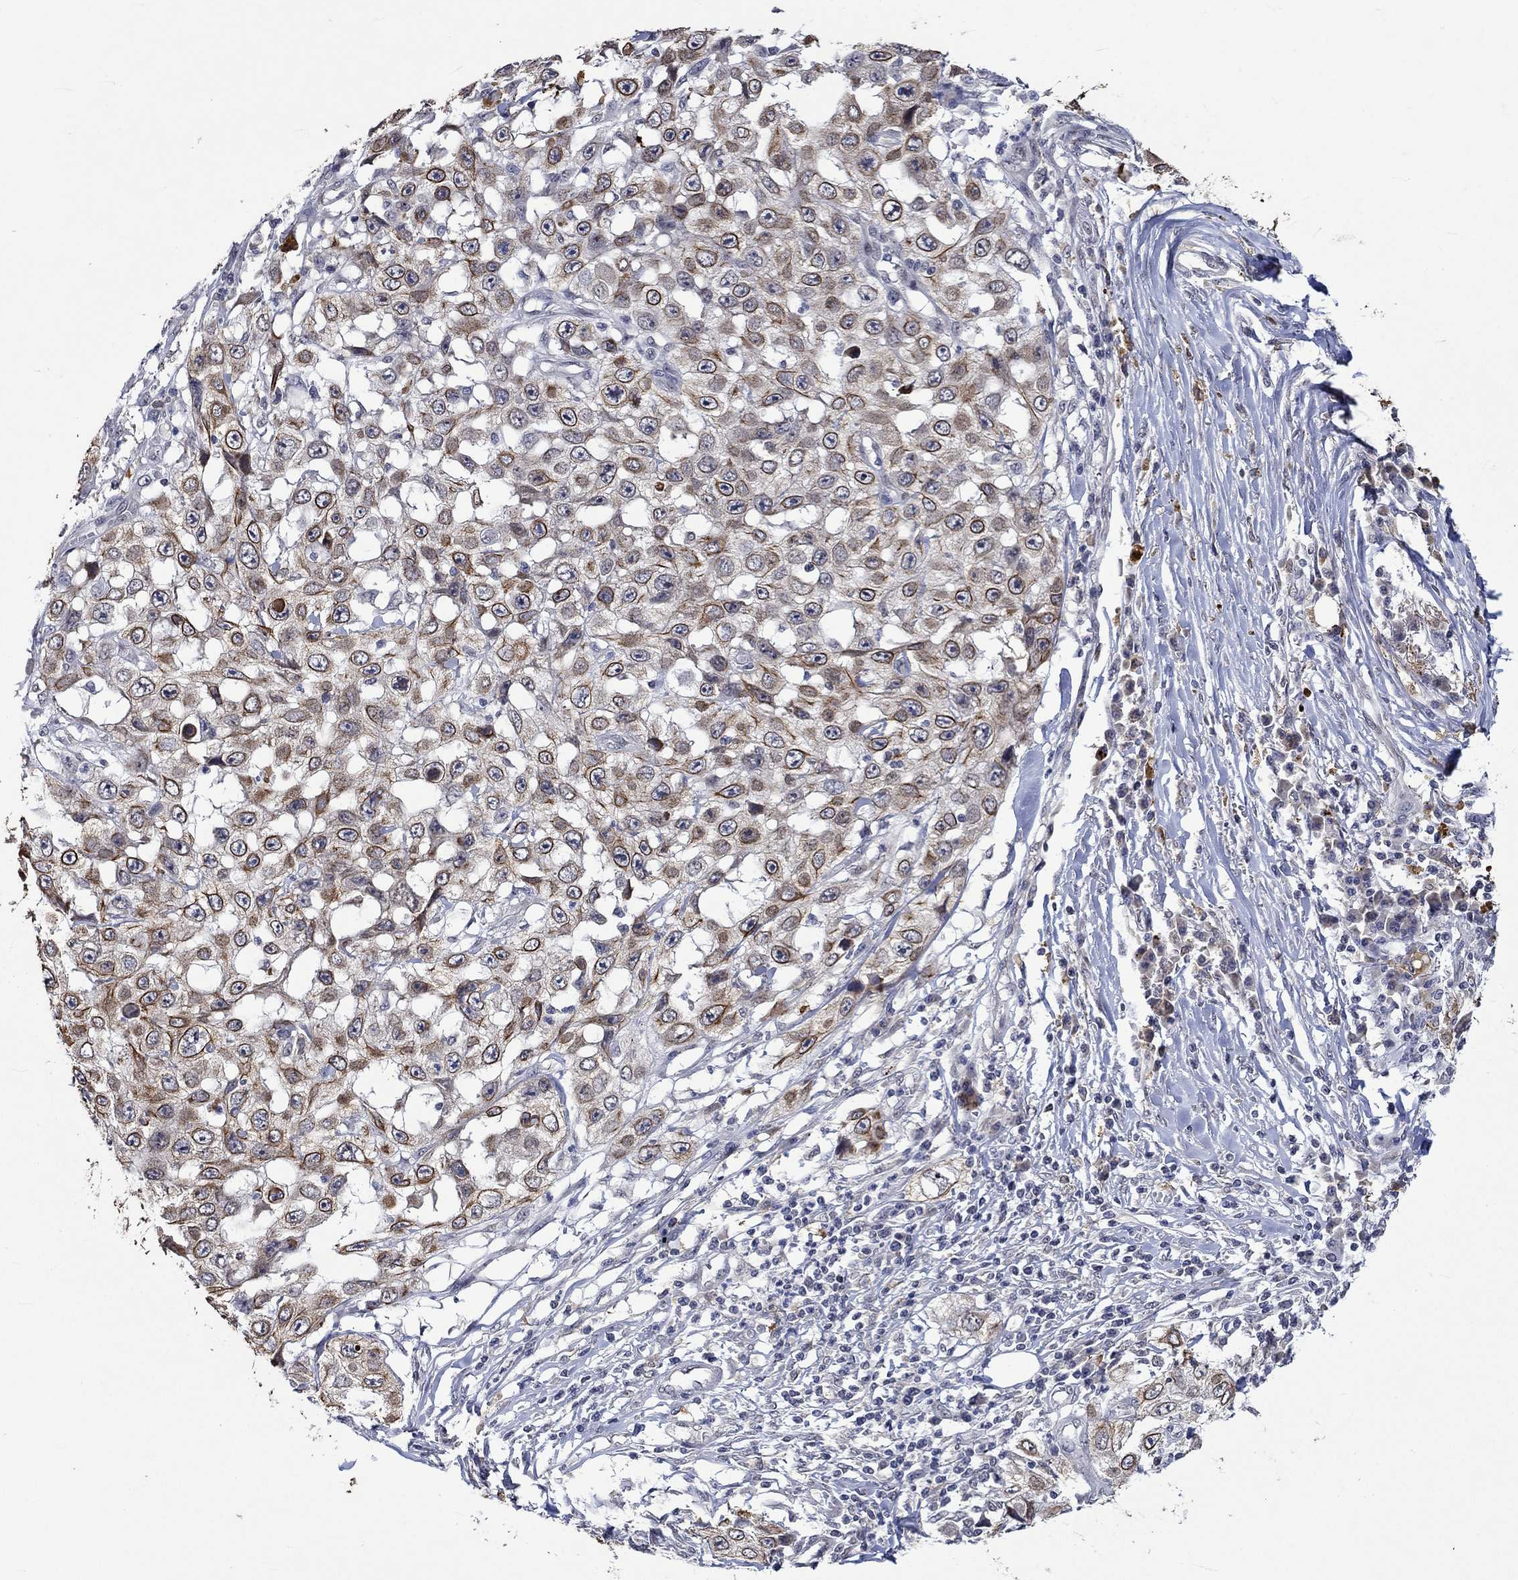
{"staining": {"intensity": "moderate", "quantity": "25%-75%", "location": "cytoplasmic/membranous"}, "tissue": "skin cancer", "cell_type": "Tumor cells", "image_type": "cancer", "snomed": [{"axis": "morphology", "description": "Squamous cell carcinoma, NOS"}, {"axis": "topography", "description": "Skin"}], "caption": "Moderate cytoplasmic/membranous expression is appreciated in about 25%-75% of tumor cells in skin cancer.", "gene": "DDX3Y", "patient": {"sex": "male", "age": 82}}